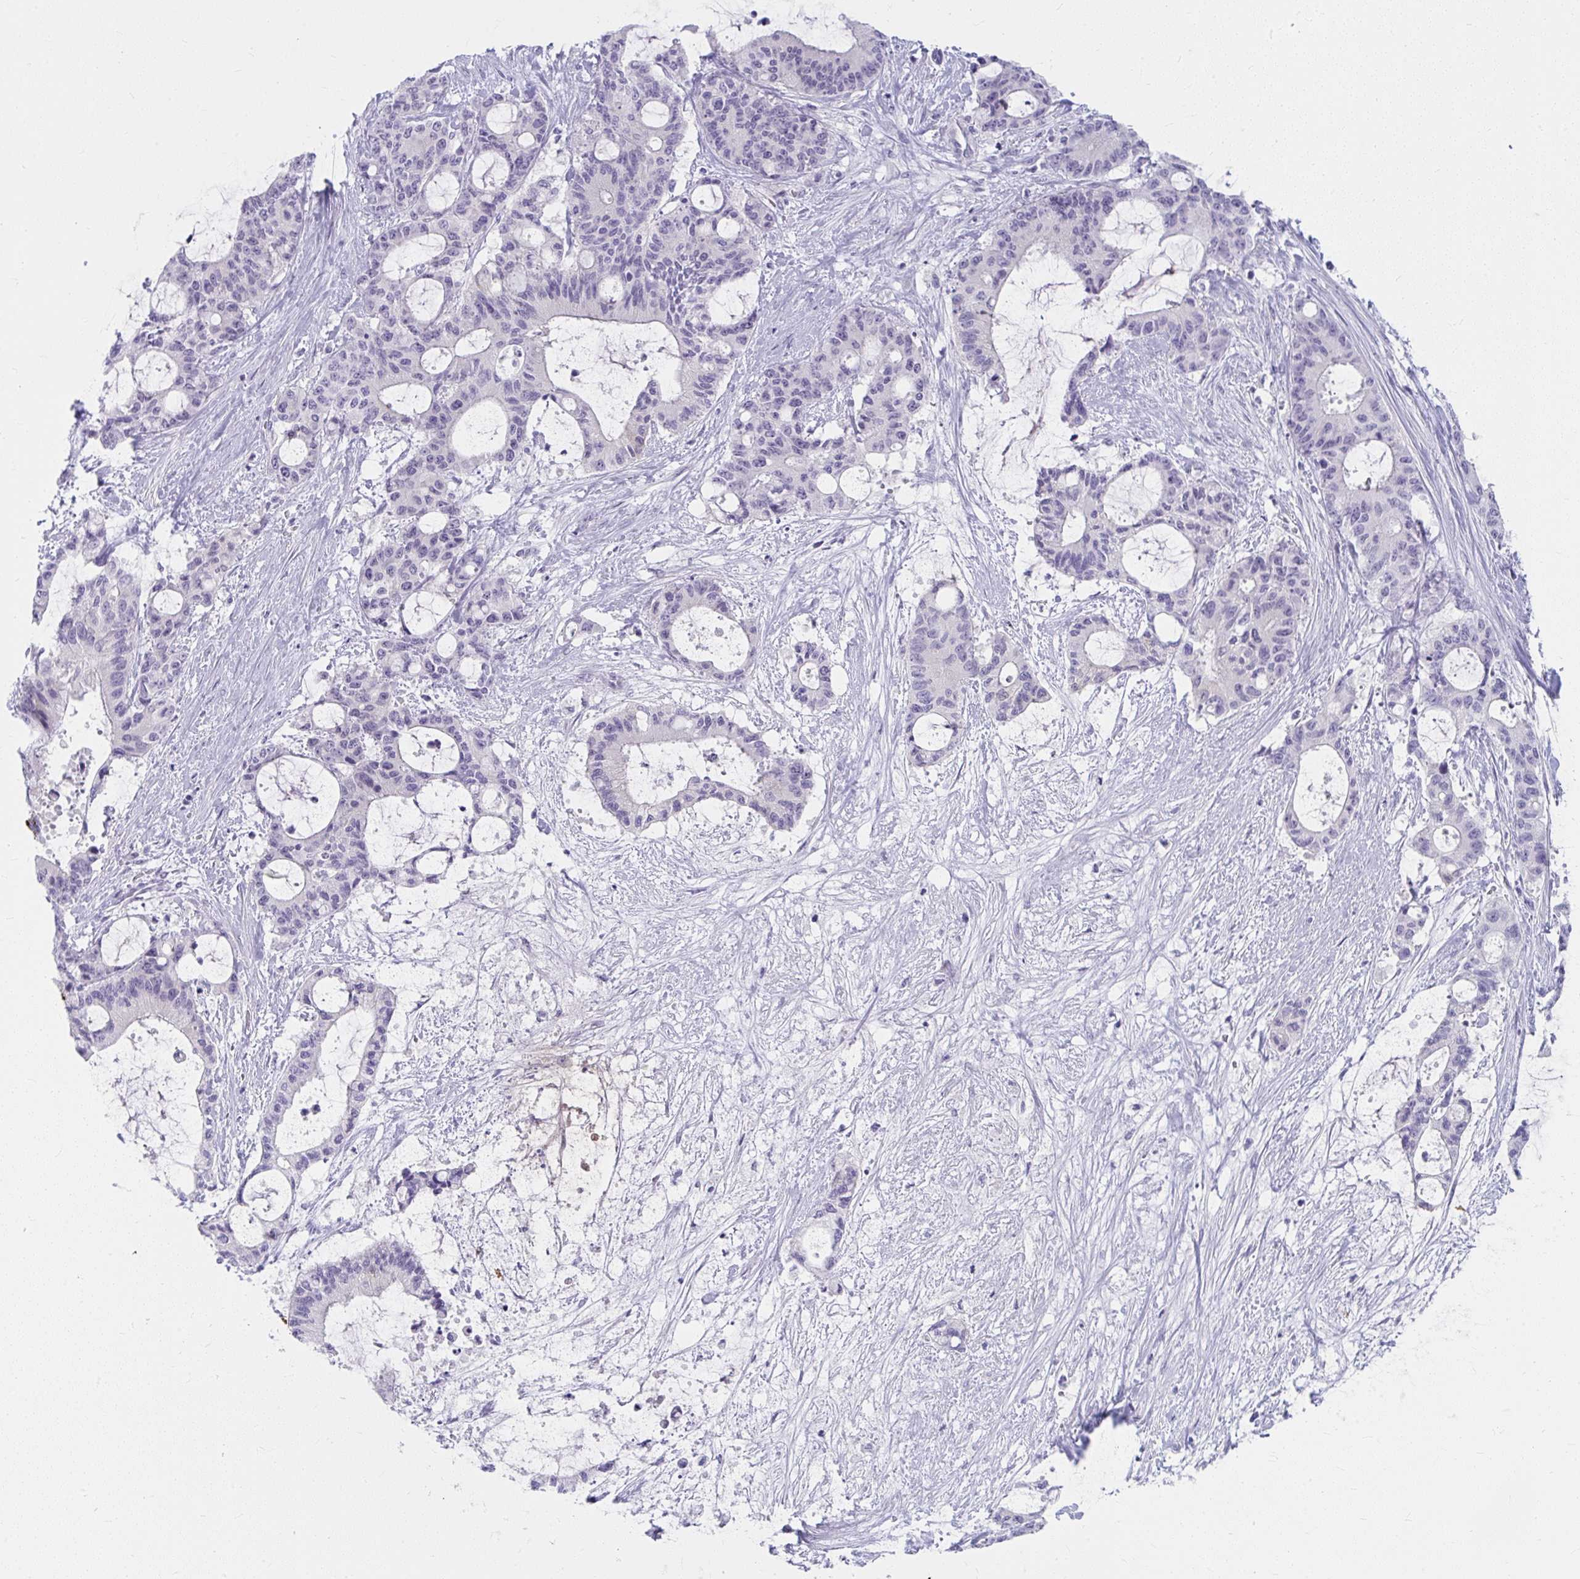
{"staining": {"intensity": "negative", "quantity": "none", "location": "none"}, "tissue": "liver cancer", "cell_type": "Tumor cells", "image_type": "cancer", "snomed": [{"axis": "morphology", "description": "Normal tissue, NOS"}, {"axis": "morphology", "description": "Cholangiocarcinoma"}, {"axis": "topography", "description": "Liver"}, {"axis": "topography", "description": "Peripheral nerve tissue"}], "caption": "Immunohistochemistry photomicrograph of liver cholangiocarcinoma stained for a protein (brown), which demonstrates no expression in tumor cells. (Stains: DAB (3,3'-diaminobenzidine) immunohistochemistry (IHC) with hematoxylin counter stain, Microscopy: brightfield microscopy at high magnification).", "gene": "UGT3A2", "patient": {"sex": "female", "age": 73}}